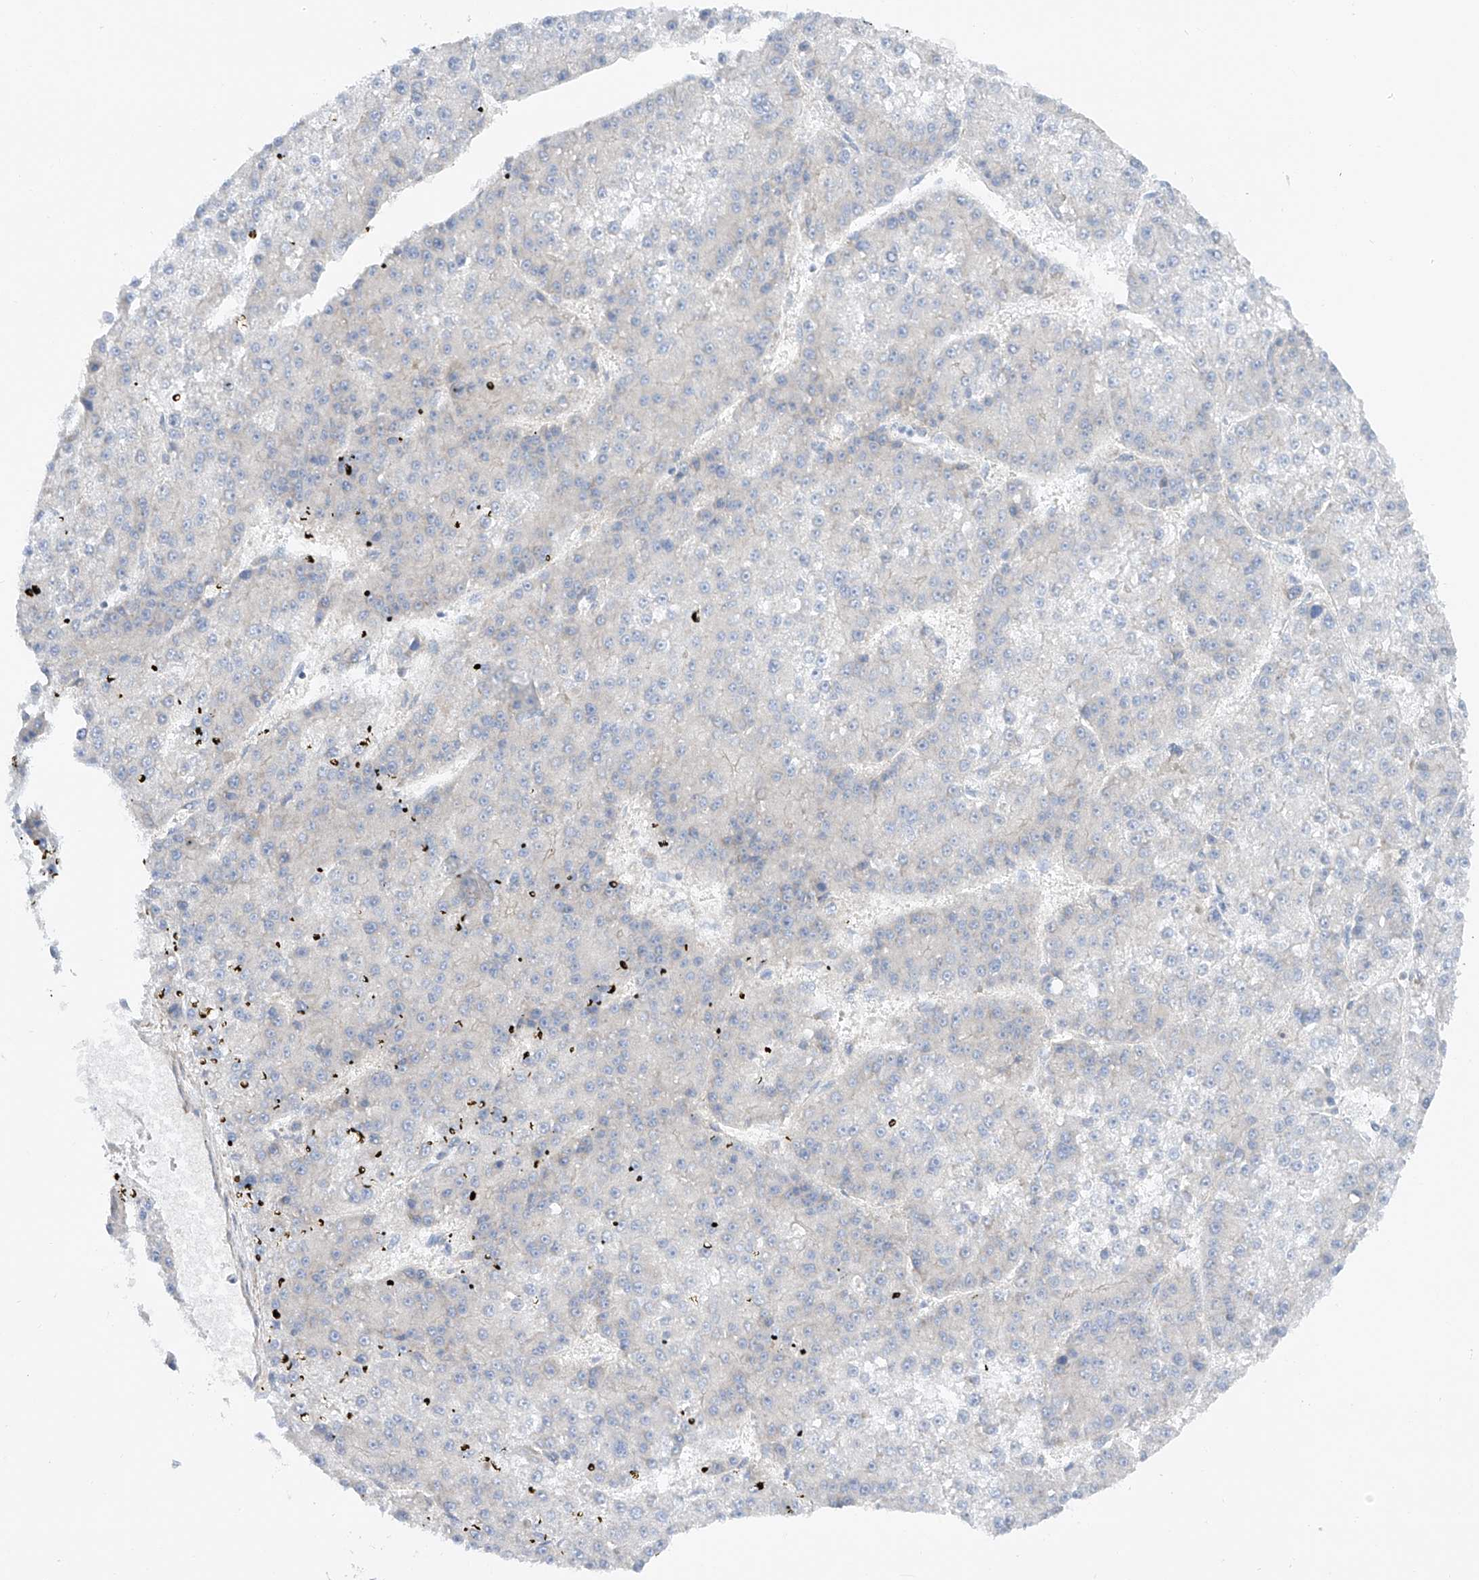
{"staining": {"intensity": "negative", "quantity": "none", "location": "none"}, "tissue": "liver cancer", "cell_type": "Tumor cells", "image_type": "cancer", "snomed": [{"axis": "morphology", "description": "Carcinoma, Hepatocellular, NOS"}, {"axis": "topography", "description": "Liver"}], "caption": "This histopathology image is of liver hepatocellular carcinoma stained with immunohistochemistry (IHC) to label a protein in brown with the nuclei are counter-stained blue. There is no expression in tumor cells. (Immunohistochemistry, brightfield microscopy, high magnification).", "gene": "LCA5", "patient": {"sex": "female", "age": 73}}